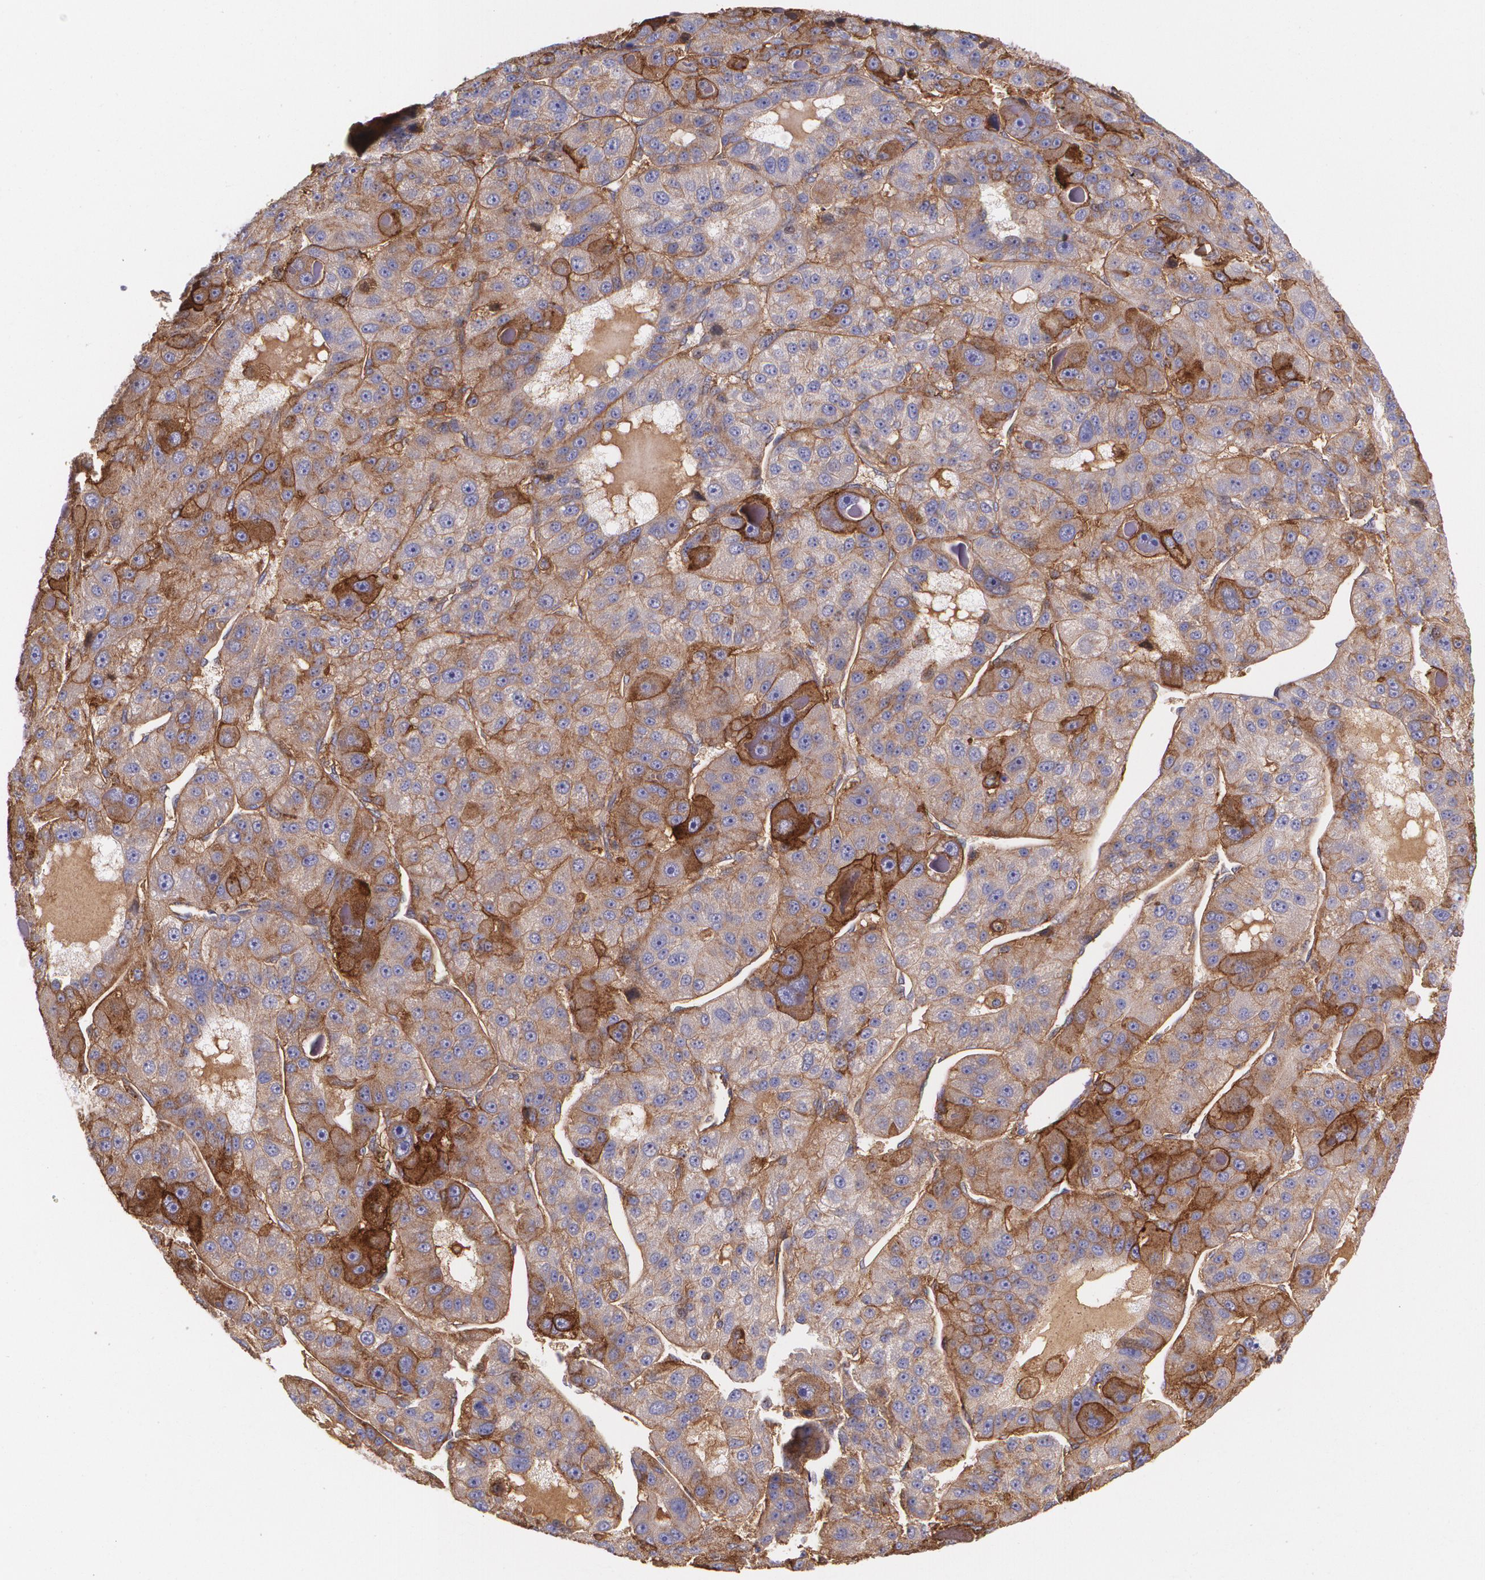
{"staining": {"intensity": "moderate", "quantity": "25%-75%", "location": "cytoplasmic/membranous"}, "tissue": "liver cancer", "cell_type": "Tumor cells", "image_type": "cancer", "snomed": [{"axis": "morphology", "description": "Carcinoma, Hepatocellular, NOS"}, {"axis": "topography", "description": "Liver"}], "caption": "Immunohistochemistry (IHC) micrograph of liver cancer stained for a protein (brown), which reveals medium levels of moderate cytoplasmic/membranous positivity in about 25%-75% of tumor cells.", "gene": "B2M", "patient": {"sex": "male", "age": 76}}